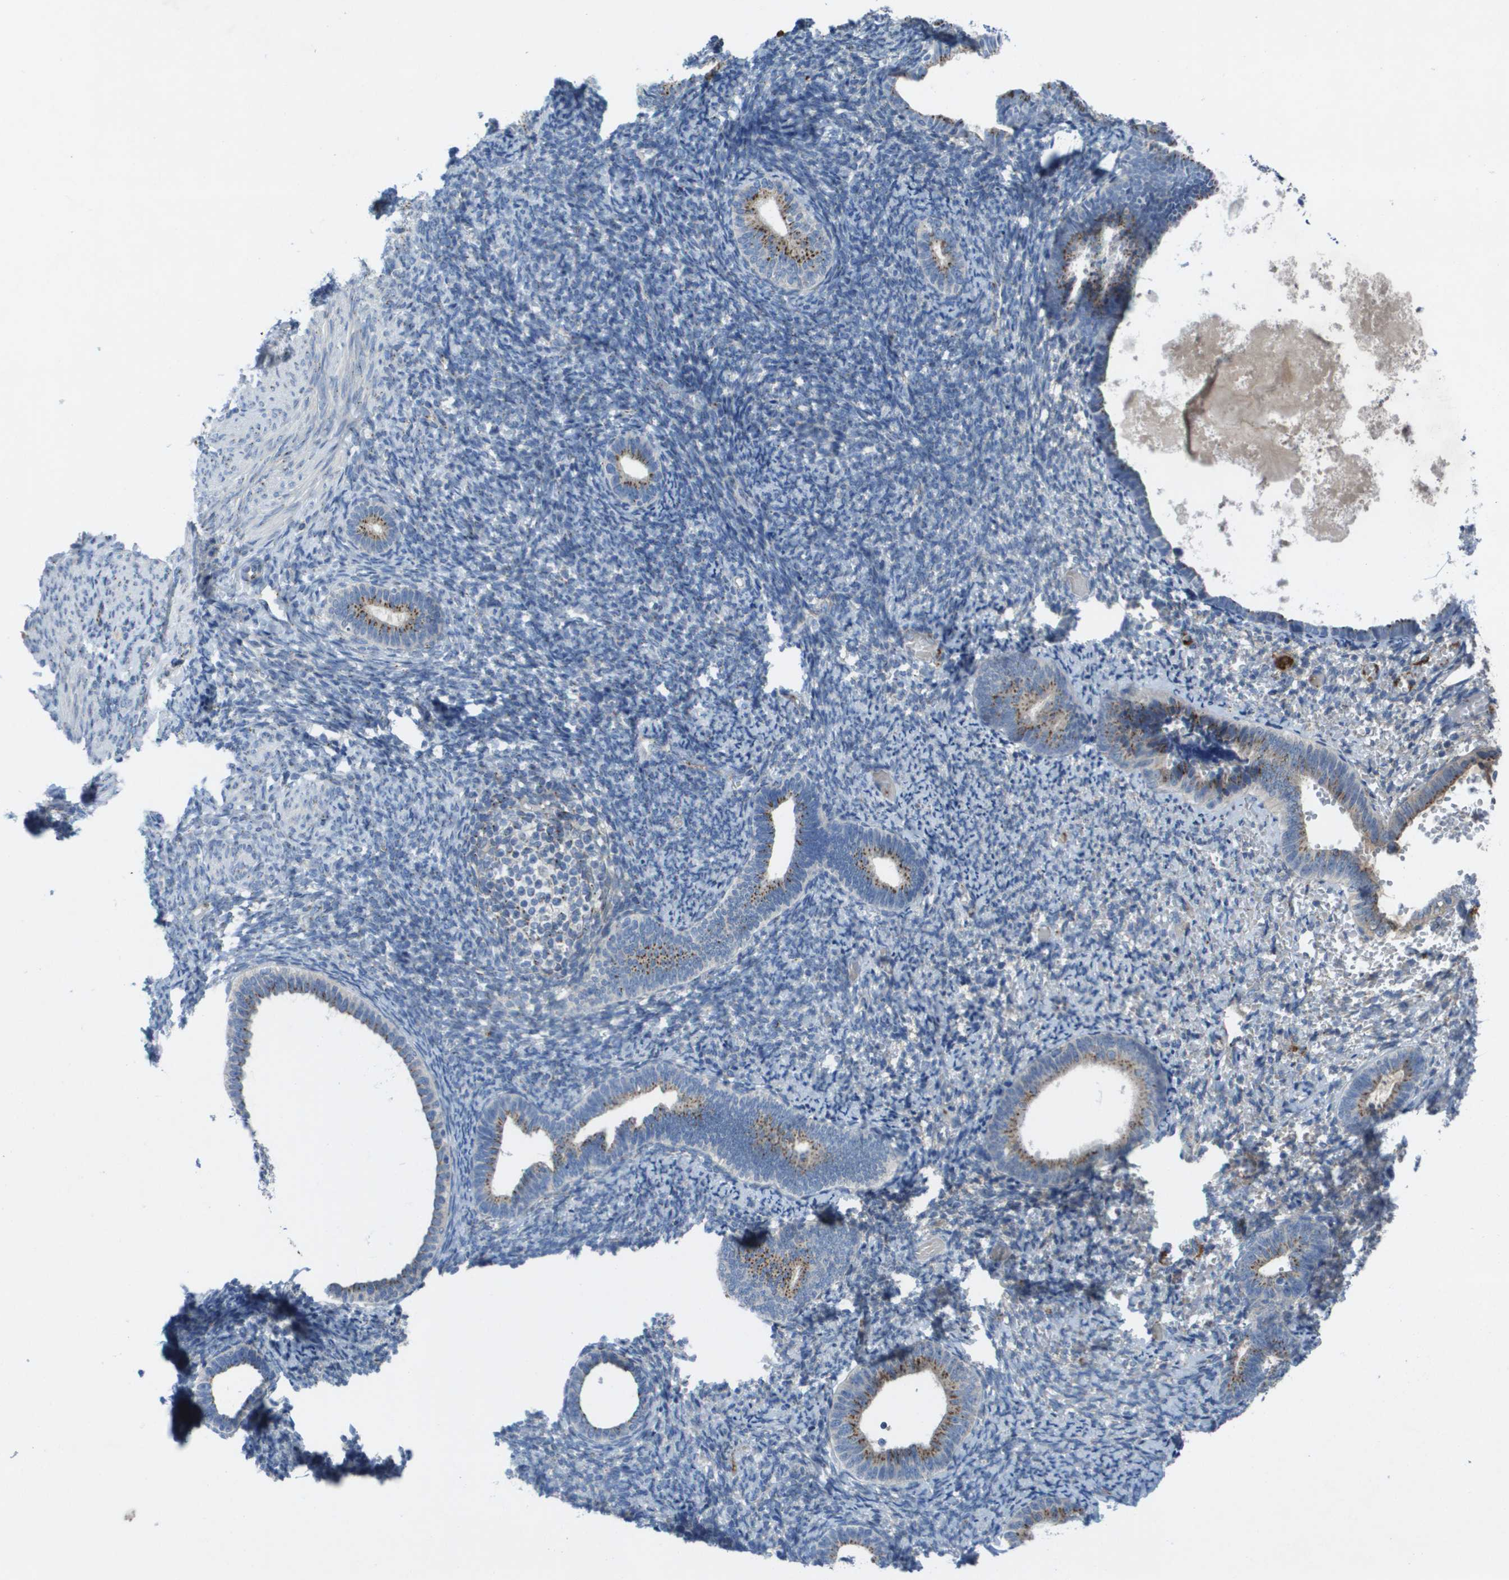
{"staining": {"intensity": "negative", "quantity": "none", "location": "none"}, "tissue": "endometrium", "cell_type": "Cells in endometrial stroma", "image_type": "normal", "snomed": [{"axis": "morphology", "description": "Normal tissue, NOS"}, {"axis": "topography", "description": "Endometrium"}], "caption": "IHC image of unremarkable endometrium: endometrium stained with DAB displays no significant protein expression in cells in endometrial stroma.", "gene": "QSOX2", "patient": {"sex": "female", "age": 66}}